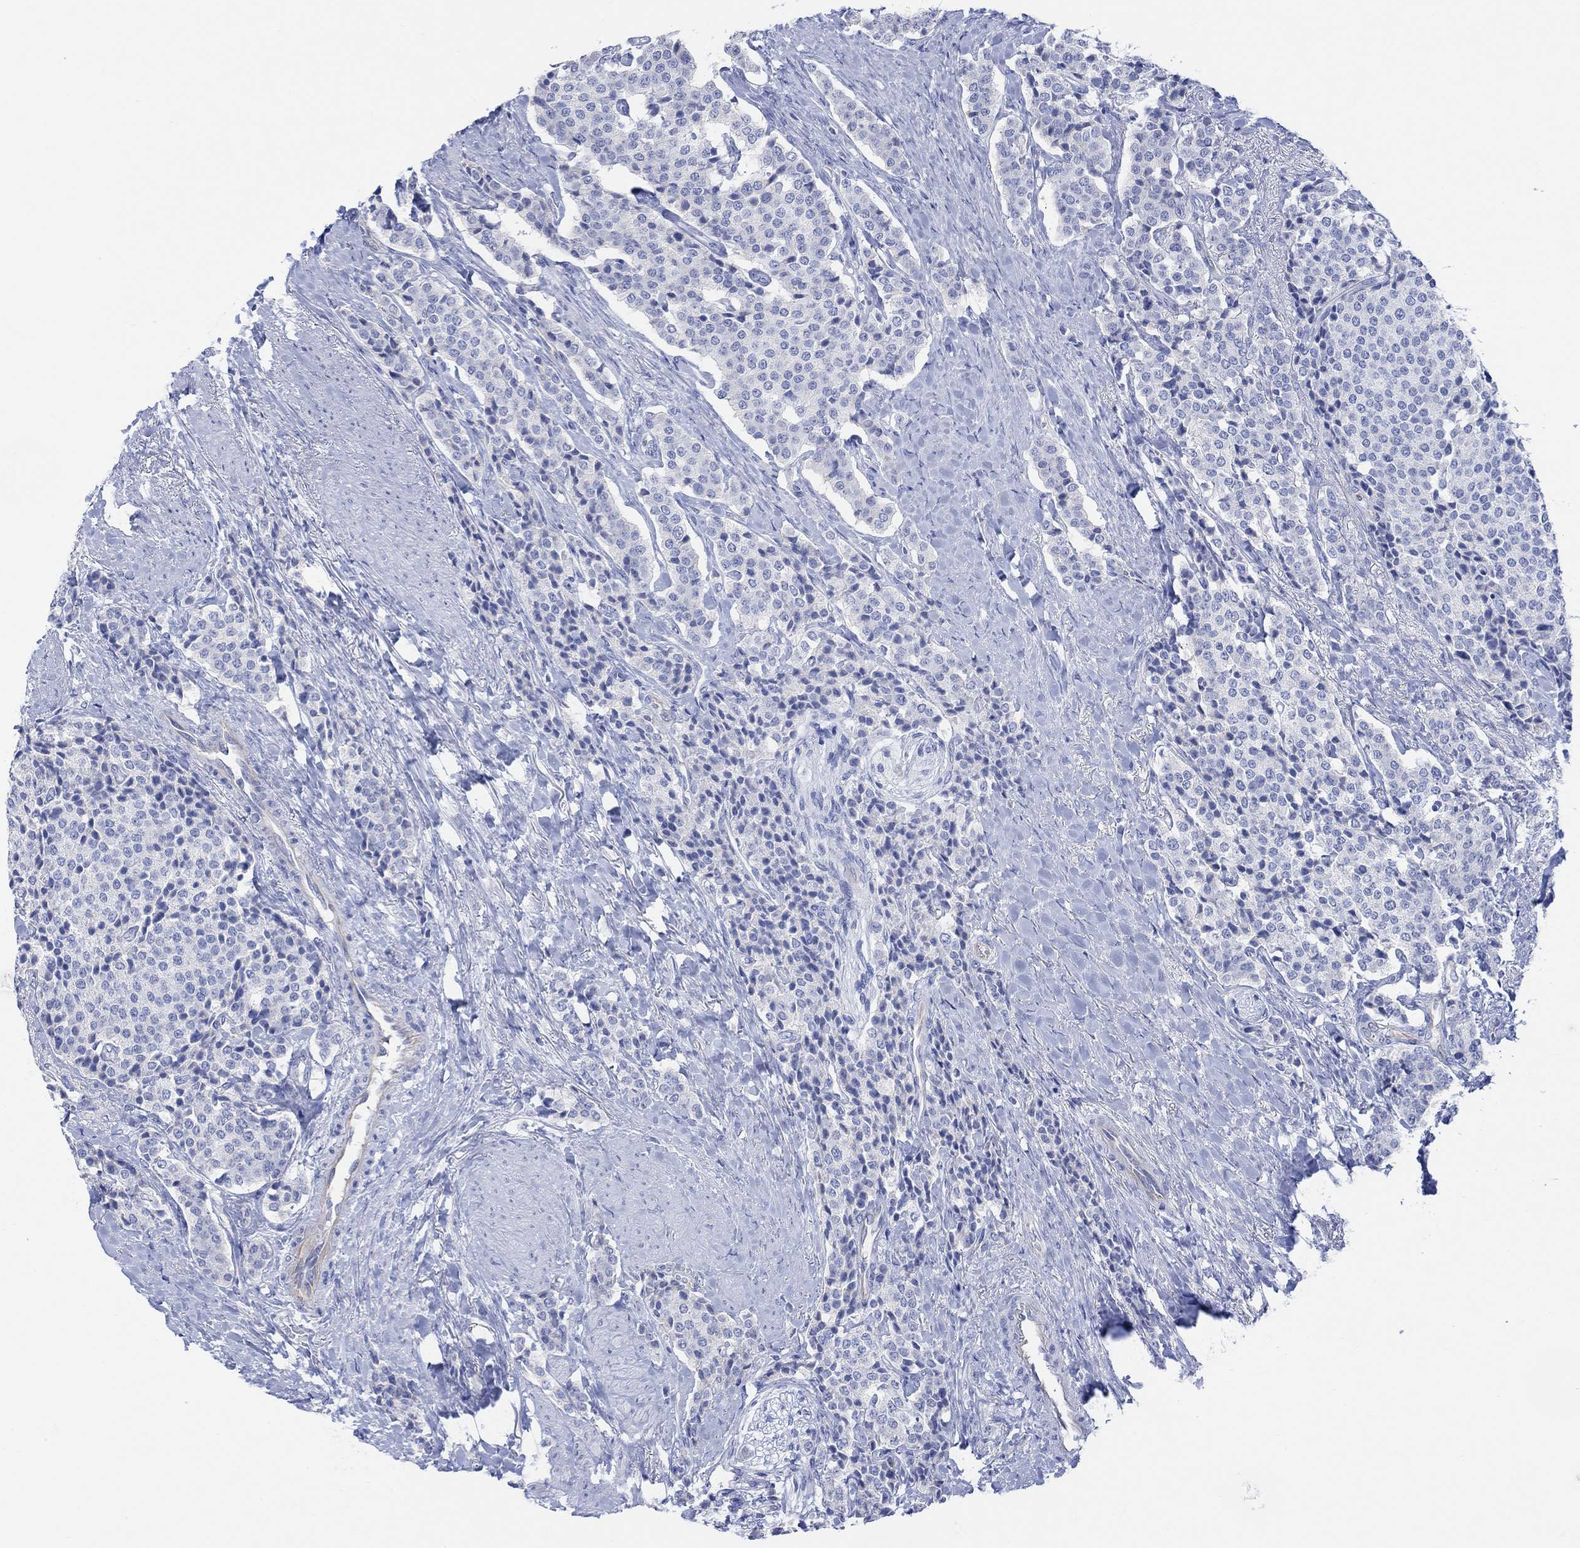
{"staining": {"intensity": "negative", "quantity": "none", "location": "none"}, "tissue": "carcinoid", "cell_type": "Tumor cells", "image_type": "cancer", "snomed": [{"axis": "morphology", "description": "Carcinoid, malignant, NOS"}, {"axis": "topography", "description": "Small intestine"}], "caption": "Malignant carcinoid was stained to show a protein in brown. There is no significant staining in tumor cells. The staining was performed using DAB (3,3'-diaminobenzidine) to visualize the protein expression in brown, while the nuclei were stained in blue with hematoxylin (Magnification: 20x).", "gene": "GNG13", "patient": {"sex": "female", "age": 58}}